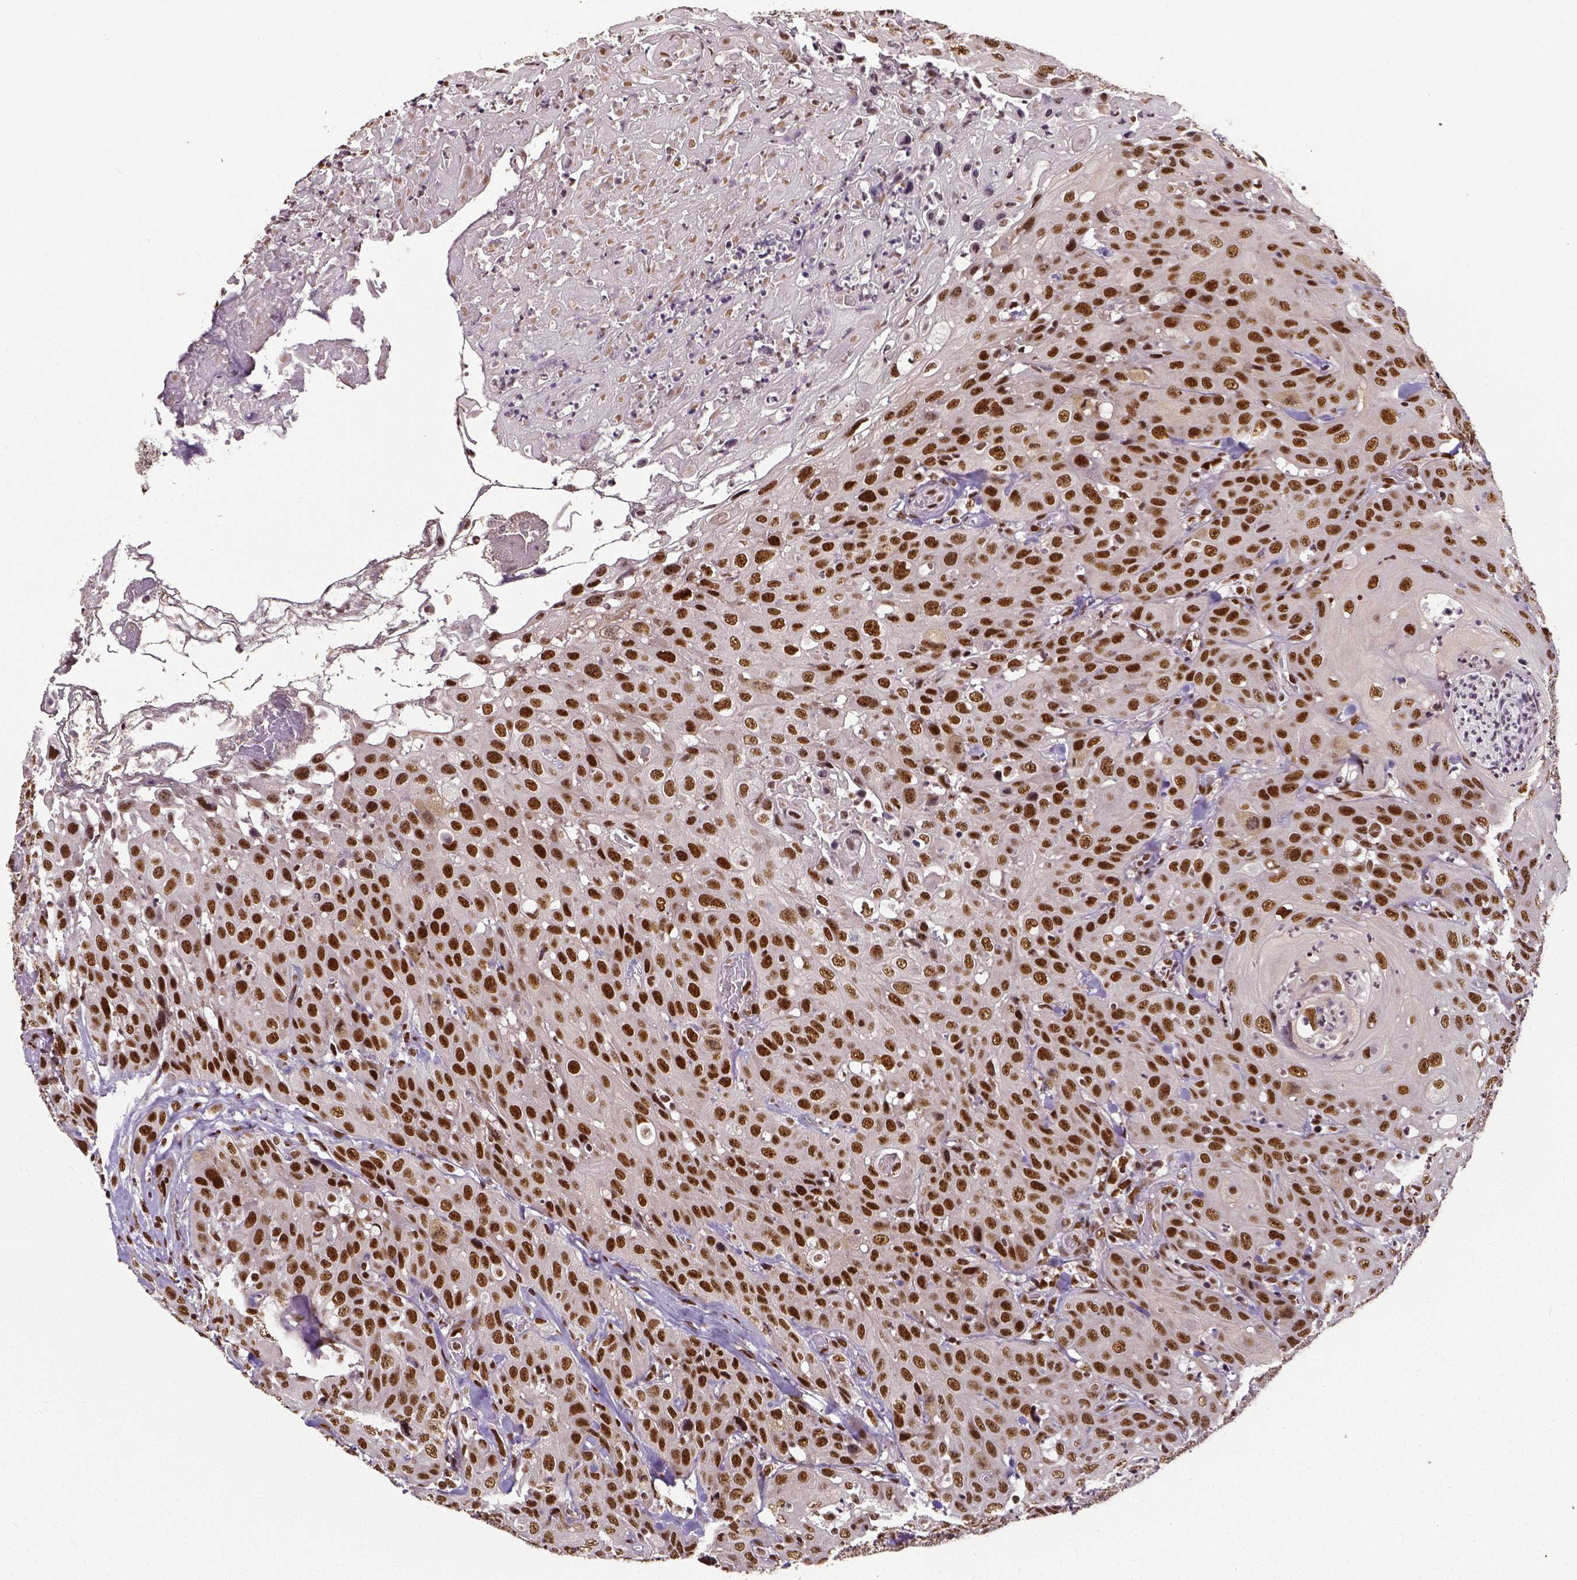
{"staining": {"intensity": "strong", "quantity": ">75%", "location": "nuclear"}, "tissue": "head and neck cancer", "cell_type": "Tumor cells", "image_type": "cancer", "snomed": [{"axis": "morphology", "description": "Normal tissue, NOS"}, {"axis": "morphology", "description": "Squamous cell carcinoma, NOS"}, {"axis": "topography", "description": "Oral tissue"}, {"axis": "topography", "description": "Tounge, NOS"}, {"axis": "topography", "description": "Head-Neck"}], "caption": "Approximately >75% of tumor cells in human head and neck squamous cell carcinoma exhibit strong nuclear protein staining as visualized by brown immunohistochemical staining.", "gene": "ATRX", "patient": {"sex": "male", "age": 62}}